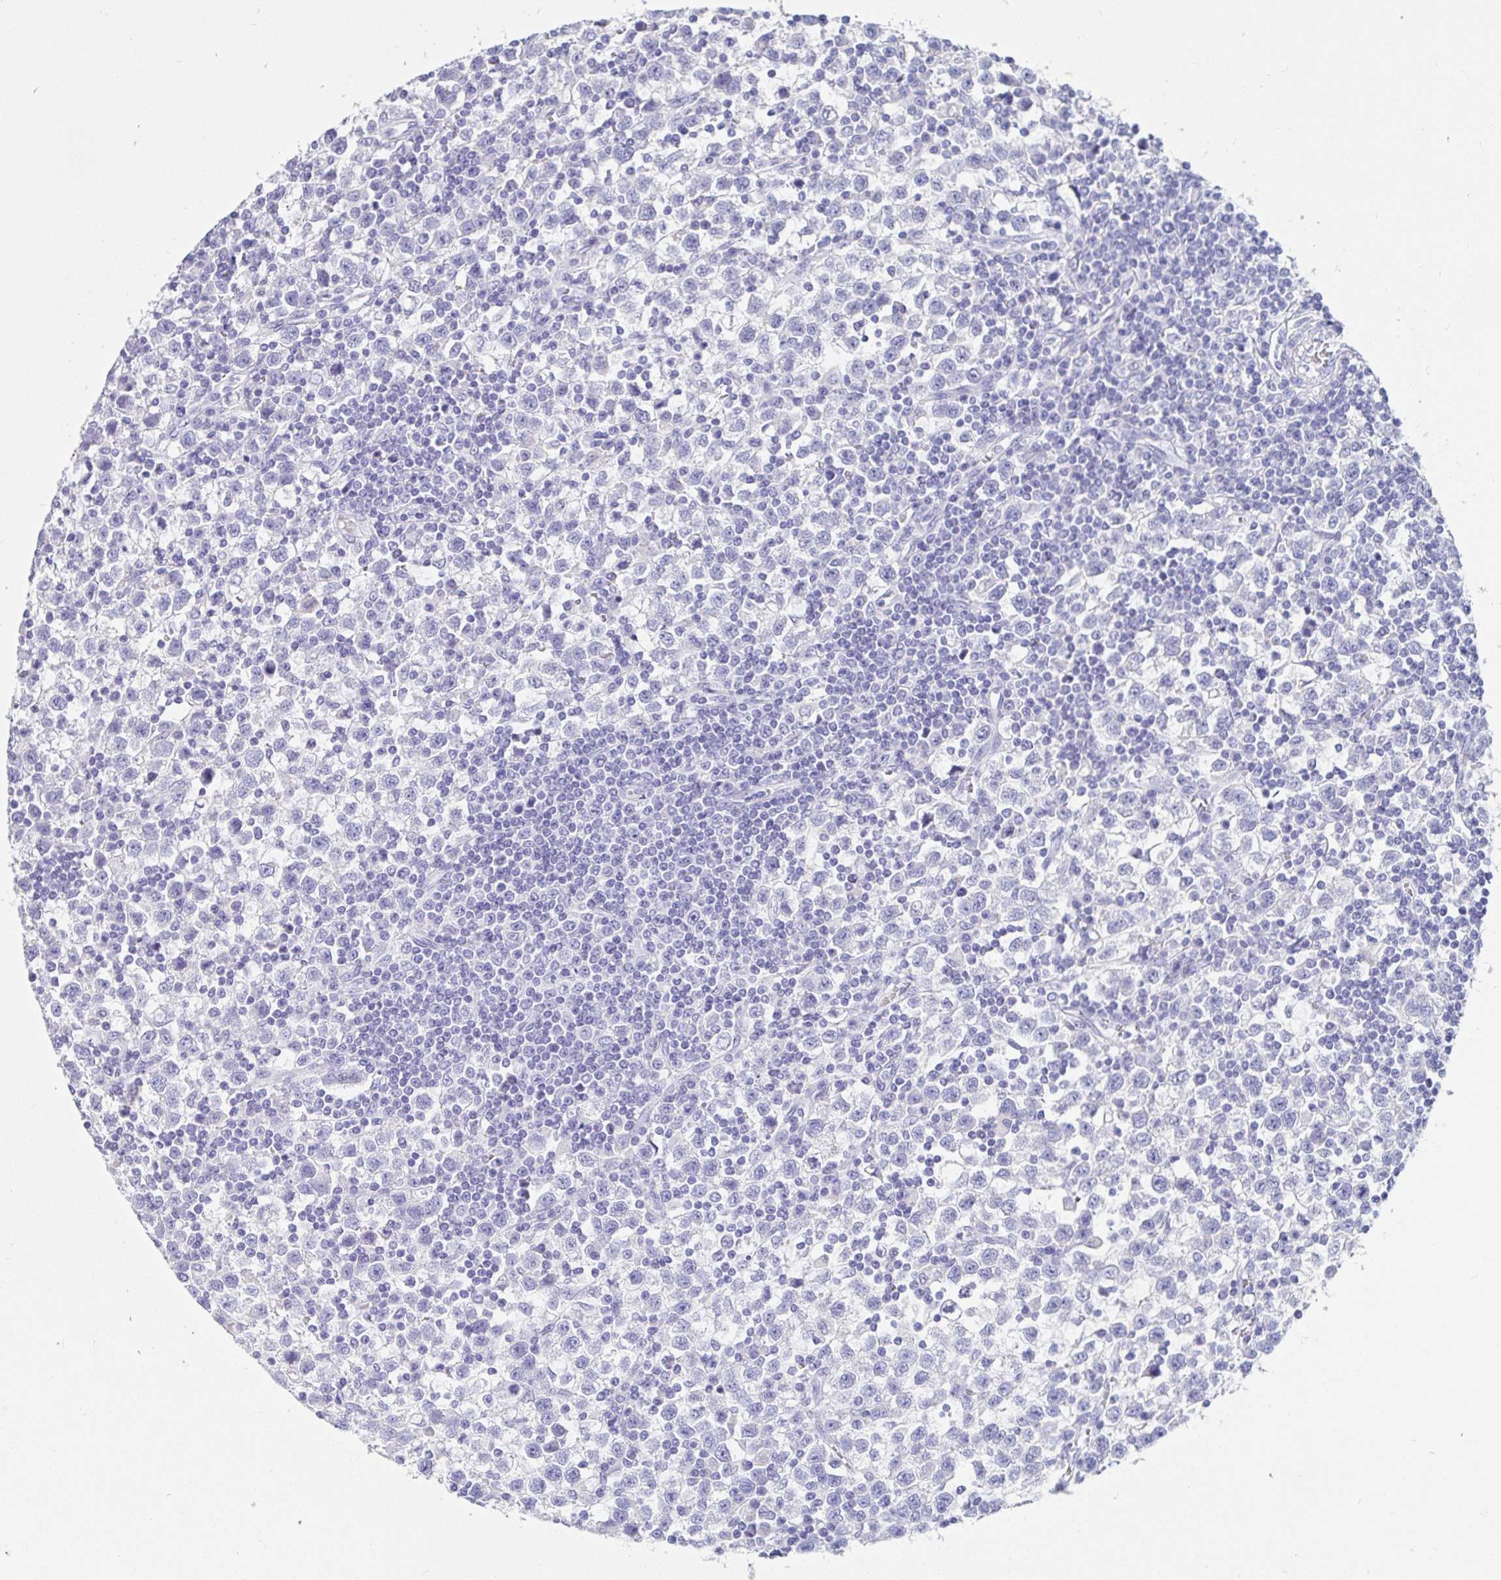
{"staining": {"intensity": "negative", "quantity": "none", "location": "none"}, "tissue": "testis cancer", "cell_type": "Tumor cells", "image_type": "cancer", "snomed": [{"axis": "morphology", "description": "Seminoma, NOS"}, {"axis": "topography", "description": "Testis"}], "caption": "The image exhibits no staining of tumor cells in seminoma (testis). (DAB (3,3'-diaminobenzidine) immunohistochemistry with hematoxylin counter stain).", "gene": "ZPBP2", "patient": {"sex": "male", "age": 34}}